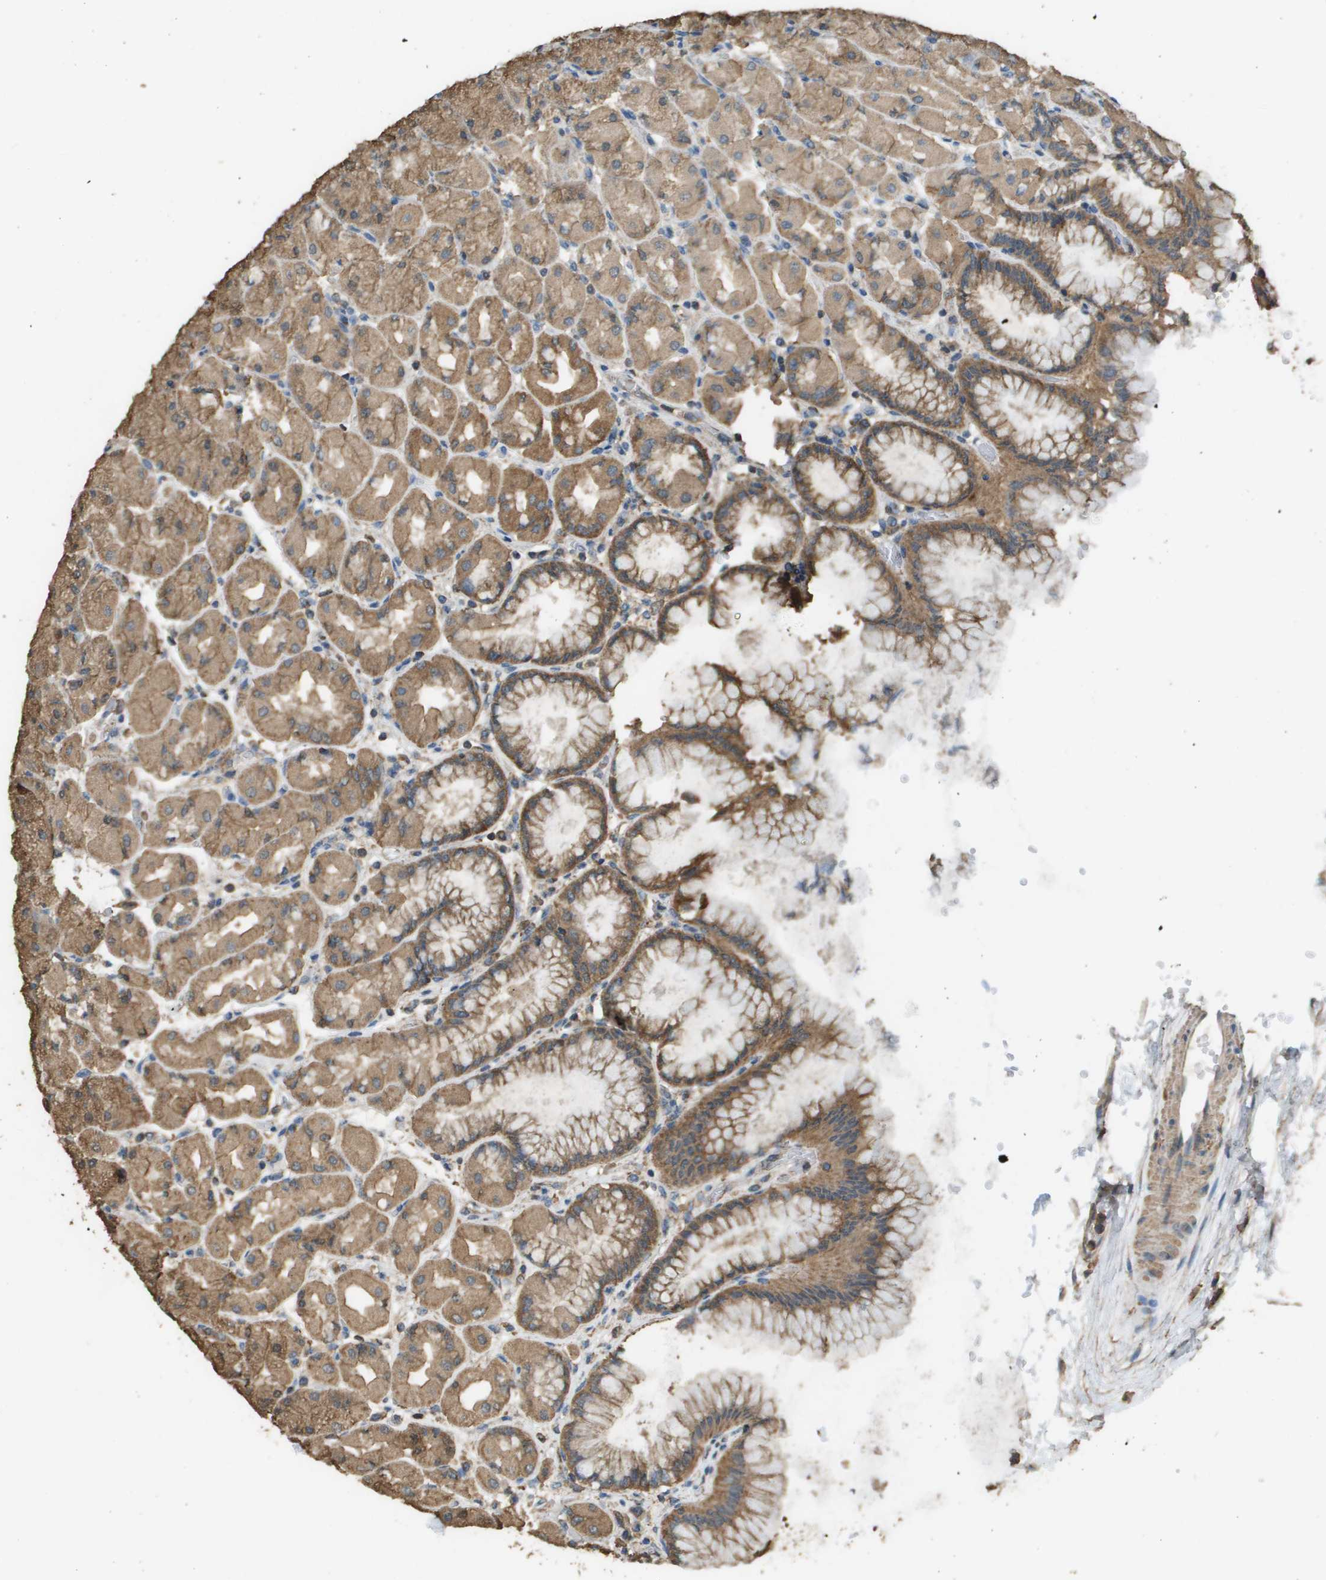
{"staining": {"intensity": "moderate", "quantity": ">75%", "location": "cytoplasmic/membranous"}, "tissue": "stomach", "cell_type": "Glandular cells", "image_type": "normal", "snomed": [{"axis": "morphology", "description": "Normal tissue, NOS"}, {"axis": "topography", "description": "Stomach, upper"}], "caption": "Protein expression by immunohistochemistry (IHC) shows moderate cytoplasmic/membranous expression in approximately >75% of glandular cells in normal stomach.", "gene": "MS4A7", "patient": {"sex": "female", "age": 56}}